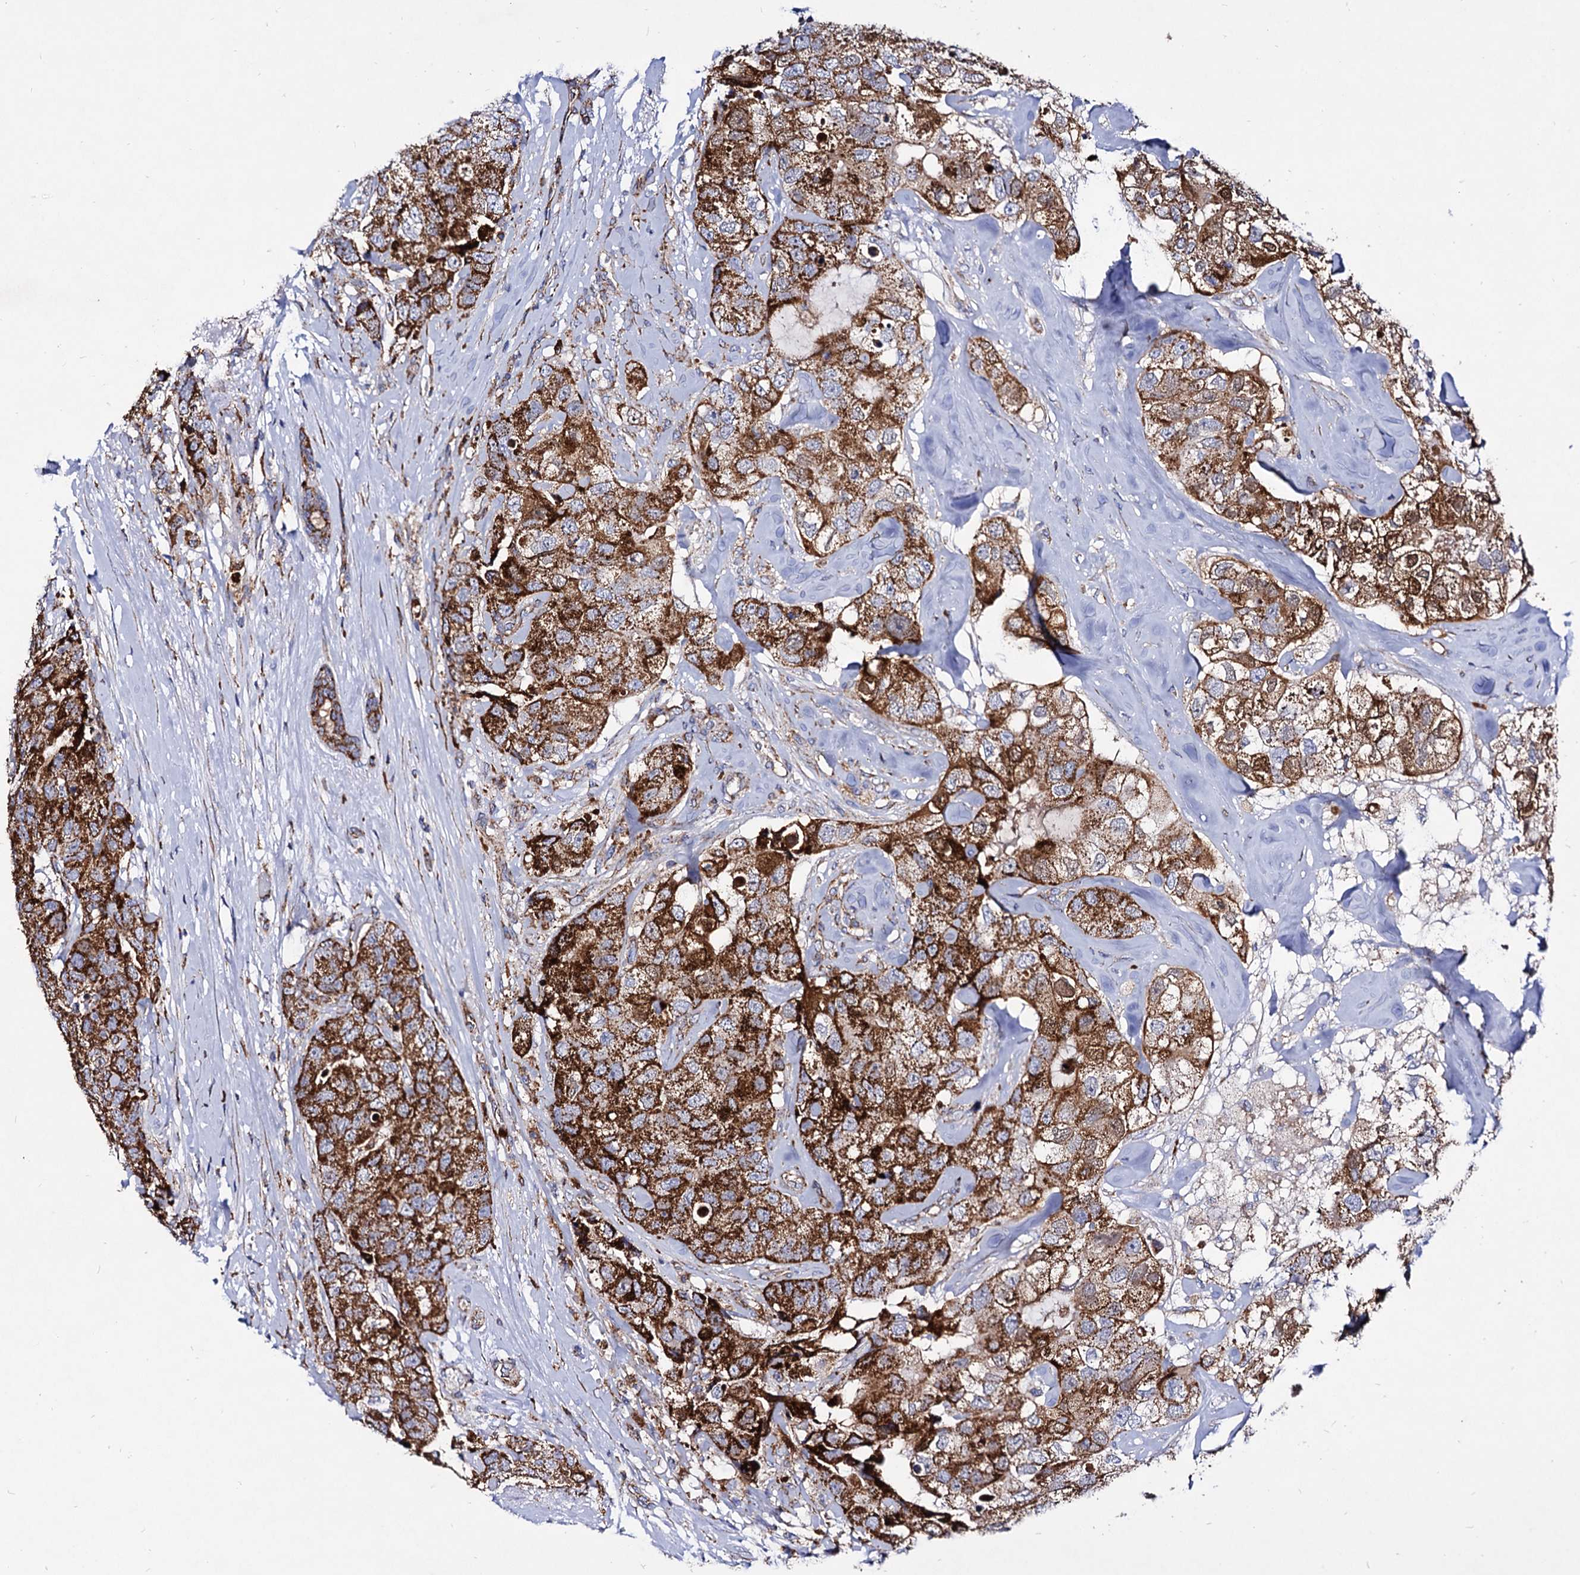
{"staining": {"intensity": "strong", "quantity": ">75%", "location": "cytoplasmic/membranous"}, "tissue": "breast cancer", "cell_type": "Tumor cells", "image_type": "cancer", "snomed": [{"axis": "morphology", "description": "Duct carcinoma"}, {"axis": "topography", "description": "Breast"}], "caption": "Immunohistochemistry (IHC) of human breast infiltrating ductal carcinoma demonstrates high levels of strong cytoplasmic/membranous staining in approximately >75% of tumor cells.", "gene": "ACAD9", "patient": {"sex": "female", "age": 62}}